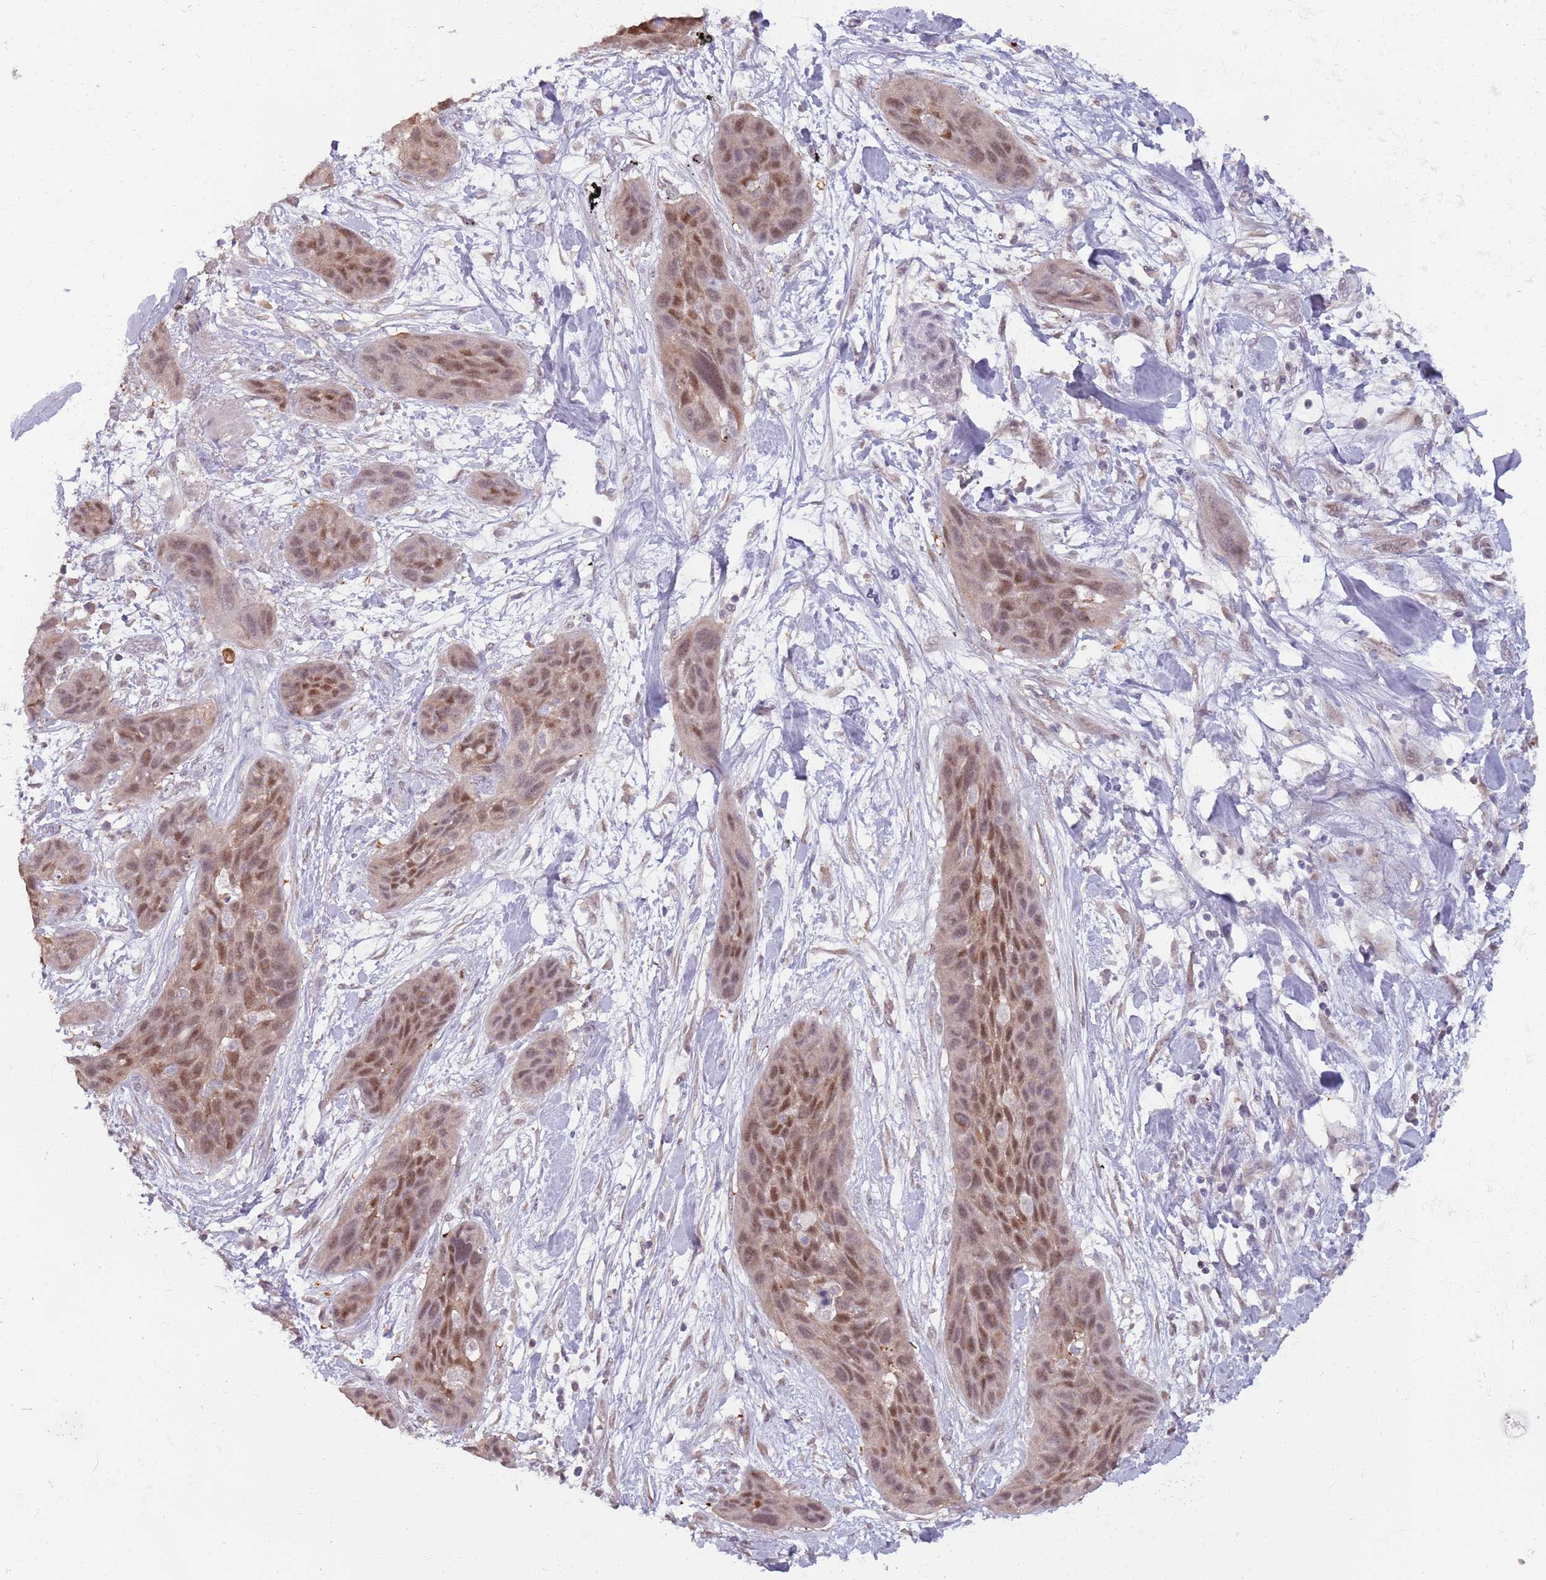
{"staining": {"intensity": "moderate", "quantity": "25%-75%", "location": "nuclear"}, "tissue": "lung cancer", "cell_type": "Tumor cells", "image_type": "cancer", "snomed": [{"axis": "morphology", "description": "Squamous cell carcinoma, NOS"}, {"axis": "topography", "description": "Lung"}], "caption": "A micrograph of squamous cell carcinoma (lung) stained for a protein displays moderate nuclear brown staining in tumor cells.", "gene": "ZBTB5", "patient": {"sex": "female", "age": 70}}